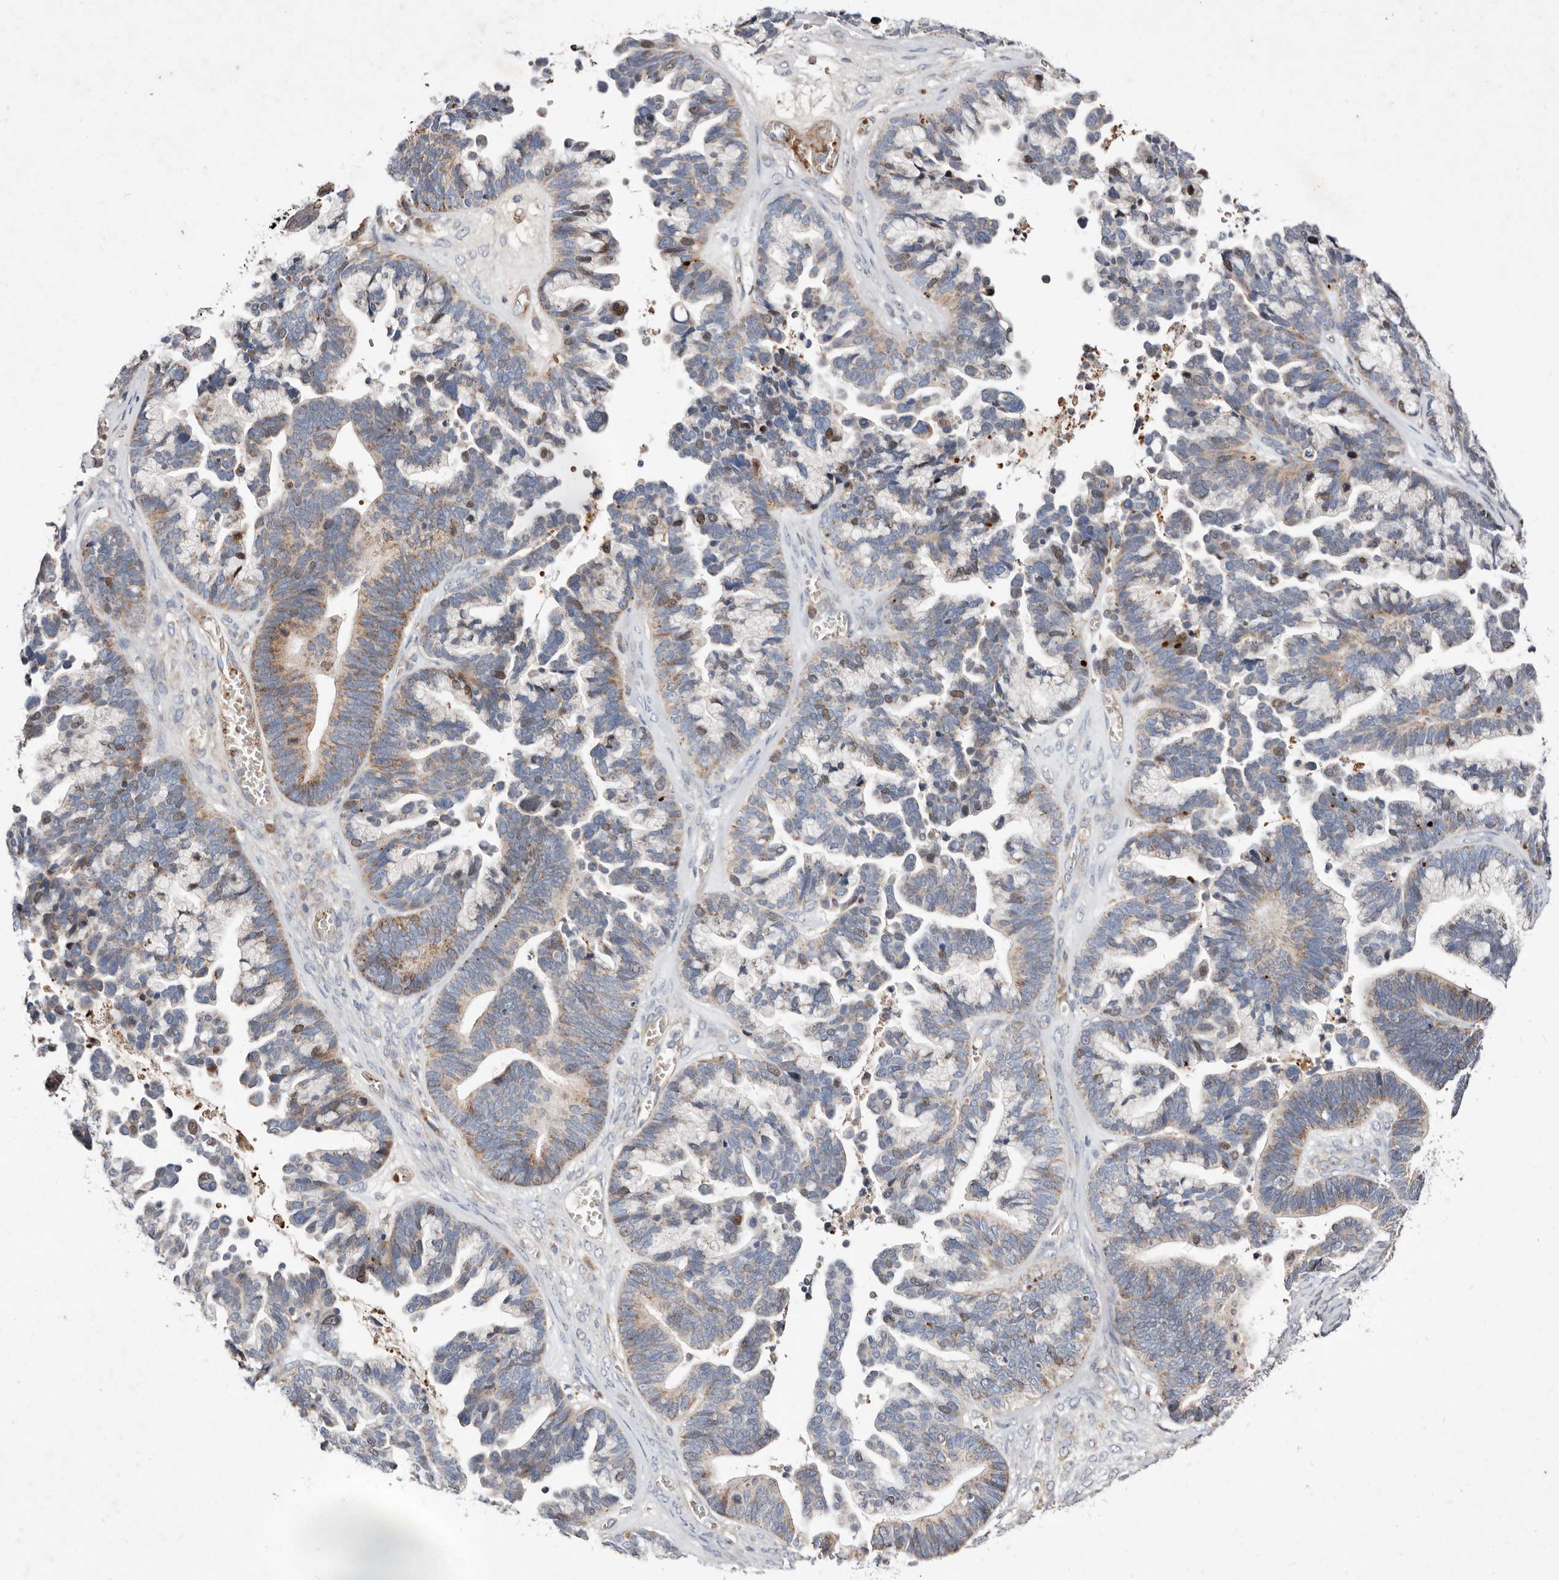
{"staining": {"intensity": "weak", "quantity": ">75%", "location": "cytoplasmic/membranous"}, "tissue": "ovarian cancer", "cell_type": "Tumor cells", "image_type": "cancer", "snomed": [{"axis": "morphology", "description": "Cystadenocarcinoma, serous, NOS"}, {"axis": "topography", "description": "Ovary"}], "caption": "A brown stain labels weak cytoplasmic/membranous staining of a protein in human serous cystadenocarcinoma (ovarian) tumor cells.", "gene": "SLC25A20", "patient": {"sex": "female", "age": 56}}